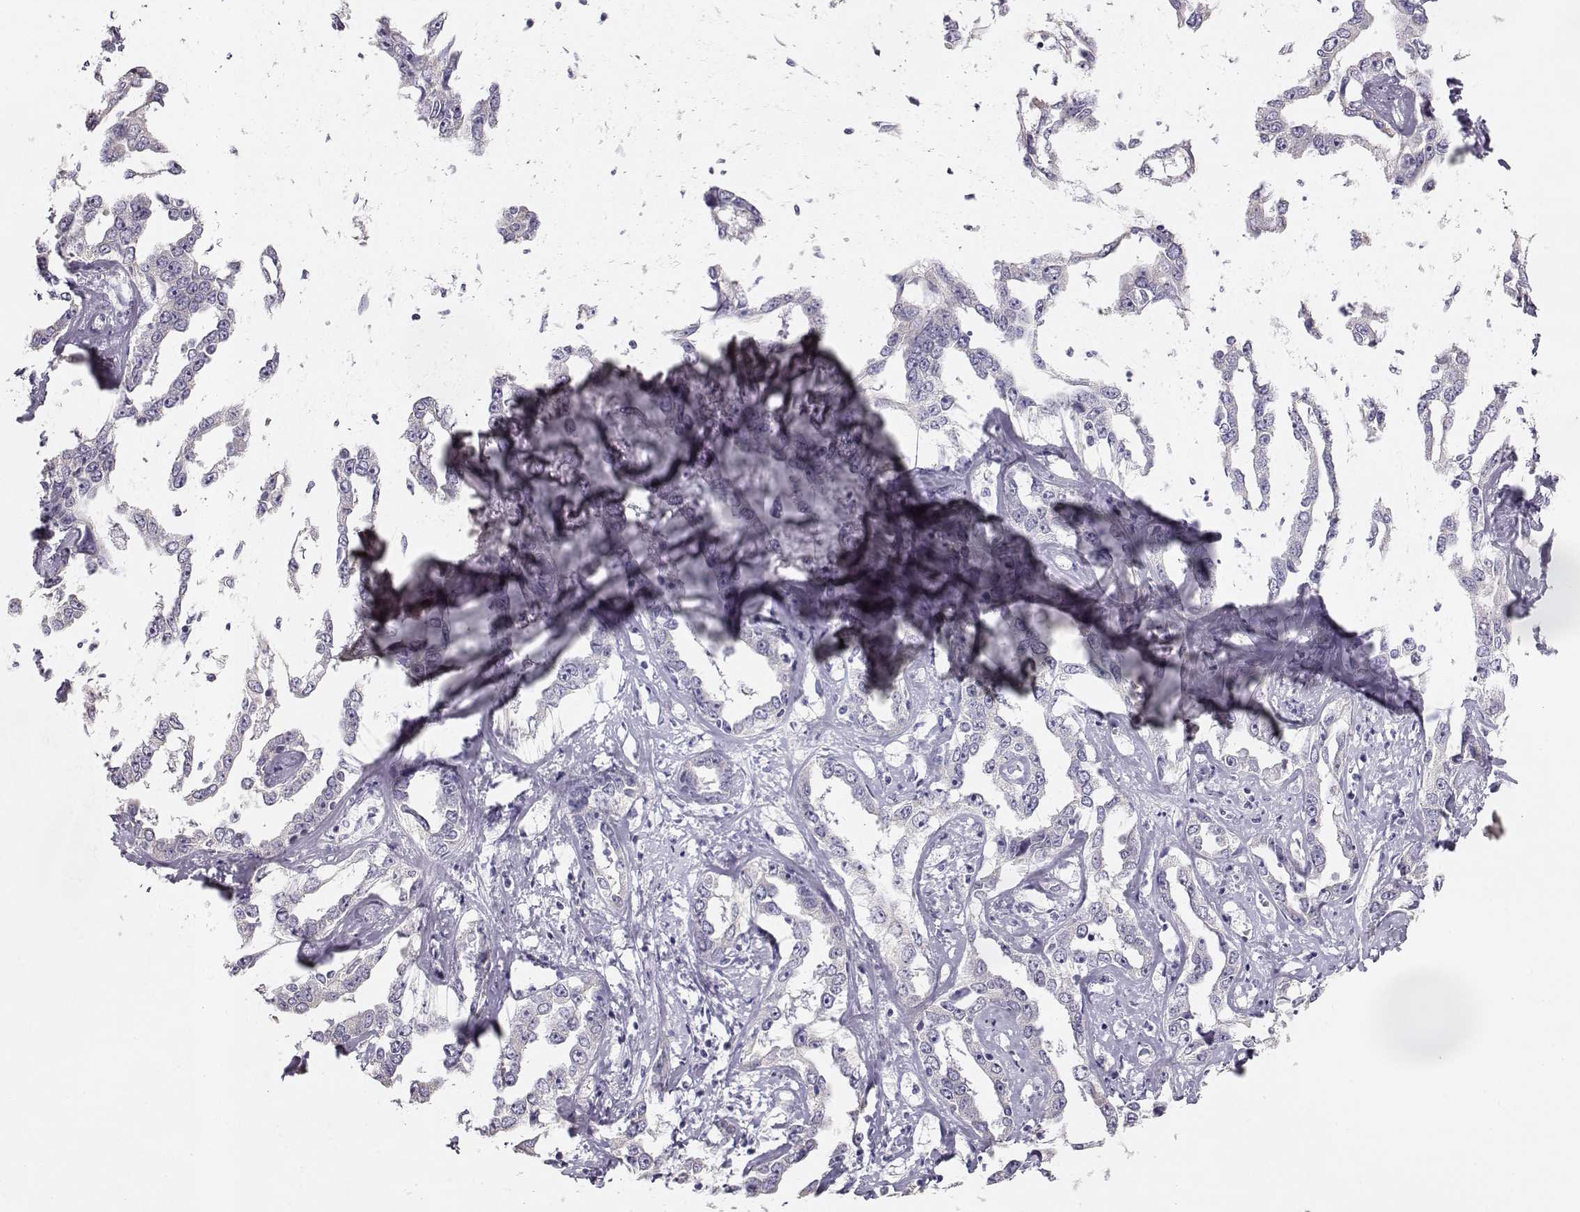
{"staining": {"intensity": "negative", "quantity": "none", "location": "none"}, "tissue": "liver cancer", "cell_type": "Tumor cells", "image_type": "cancer", "snomed": [{"axis": "morphology", "description": "Cholangiocarcinoma"}, {"axis": "topography", "description": "Liver"}], "caption": "Immunohistochemistry image of human liver cancer (cholangiocarcinoma) stained for a protein (brown), which shows no positivity in tumor cells.", "gene": "GLIPR1L2", "patient": {"sex": "male", "age": 59}}